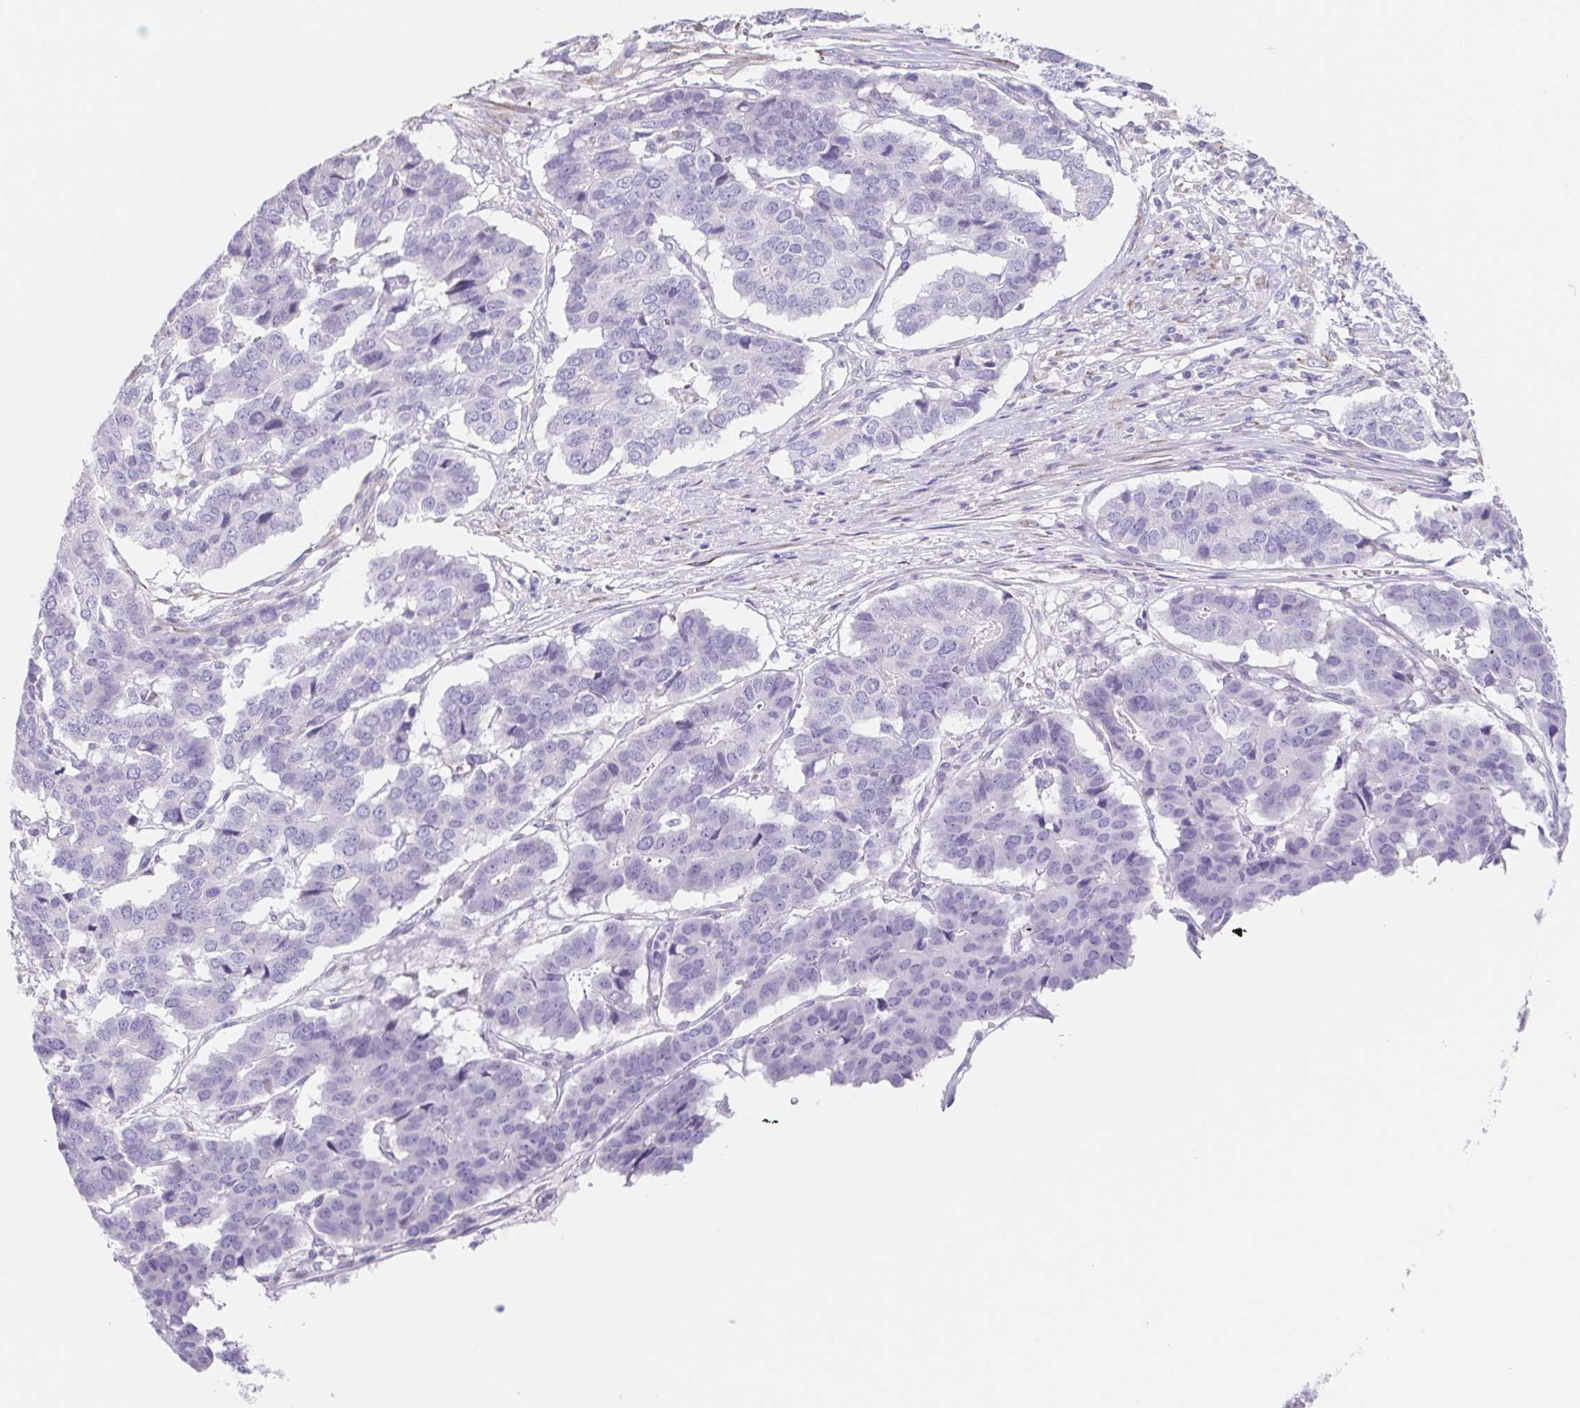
{"staining": {"intensity": "negative", "quantity": "none", "location": "none"}, "tissue": "pancreatic cancer", "cell_type": "Tumor cells", "image_type": "cancer", "snomed": [{"axis": "morphology", "description": "Adenocarcinoma, NOS"}, {"axis": "topography", "description": "Pancreas"}], "caption": "Photomicrograph shows no protein positivity in tumor cells of pancreatic cancer (adenocarcinoma) tissue.", "gene": "HDGFL1", "patient": {"sex": "male", "age": 50}}